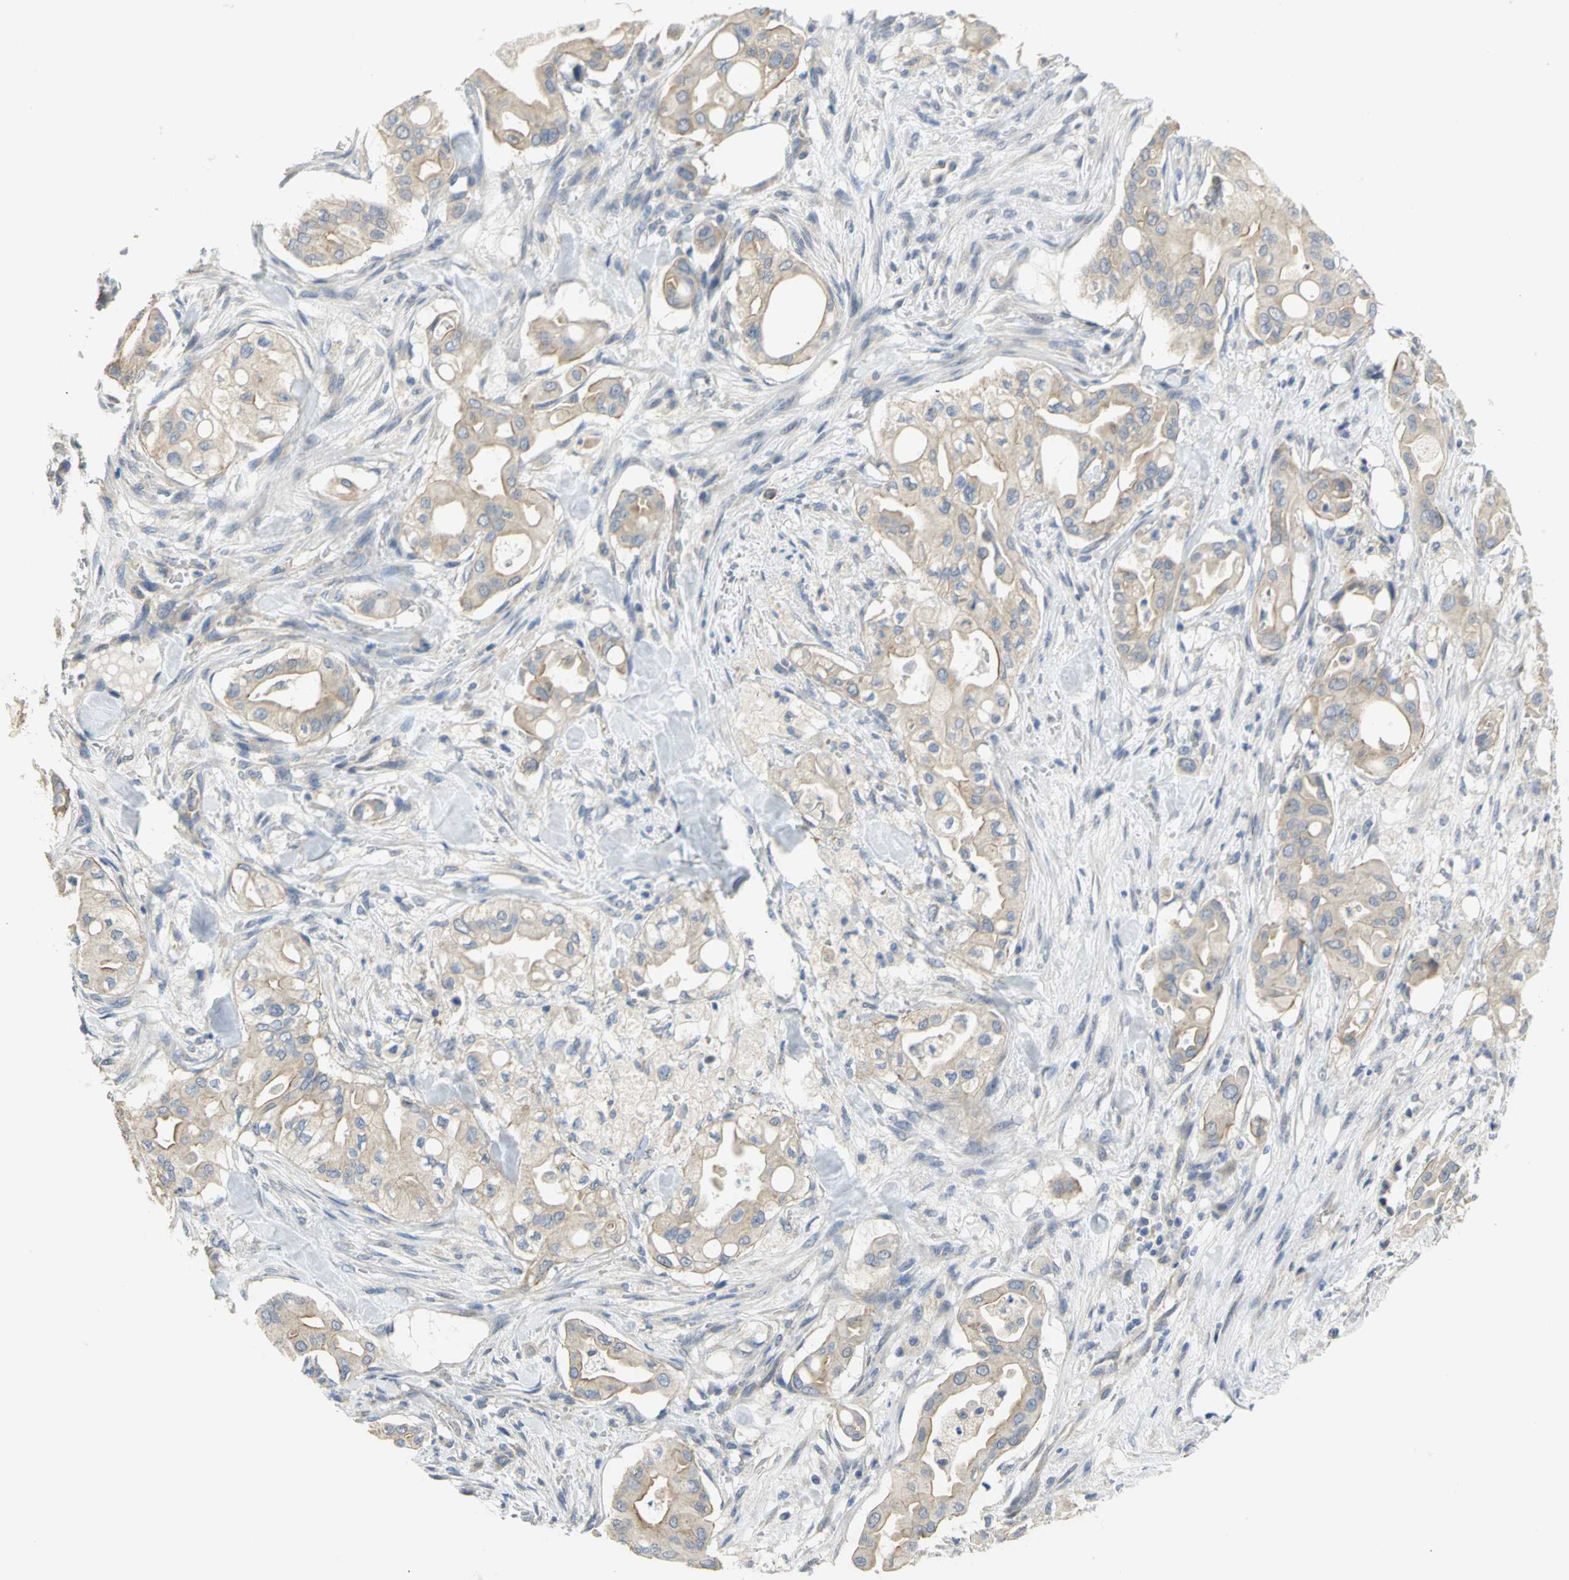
{"staining": {"intensity": "weak", "quantity": ">75%", "location": "cytoplasmic/membranous"}, "tissue": "liver cancer", "cell_type": "Tumor cells", "image_type": "cancer", "snomed": [{"axis": "morphology", "description": "Cholangiocarcinoma"}, {"axis": "topography", "description": "Liver"}], "caption": "A micrograph showing weak cytoplasmic/membranous expression in approximately >75% of tumor cells in liver cancer, as visualized by brown immunohistochemical staining.", "gene": "HTR1F", "patient": {"sex": "female", "age": 68}}